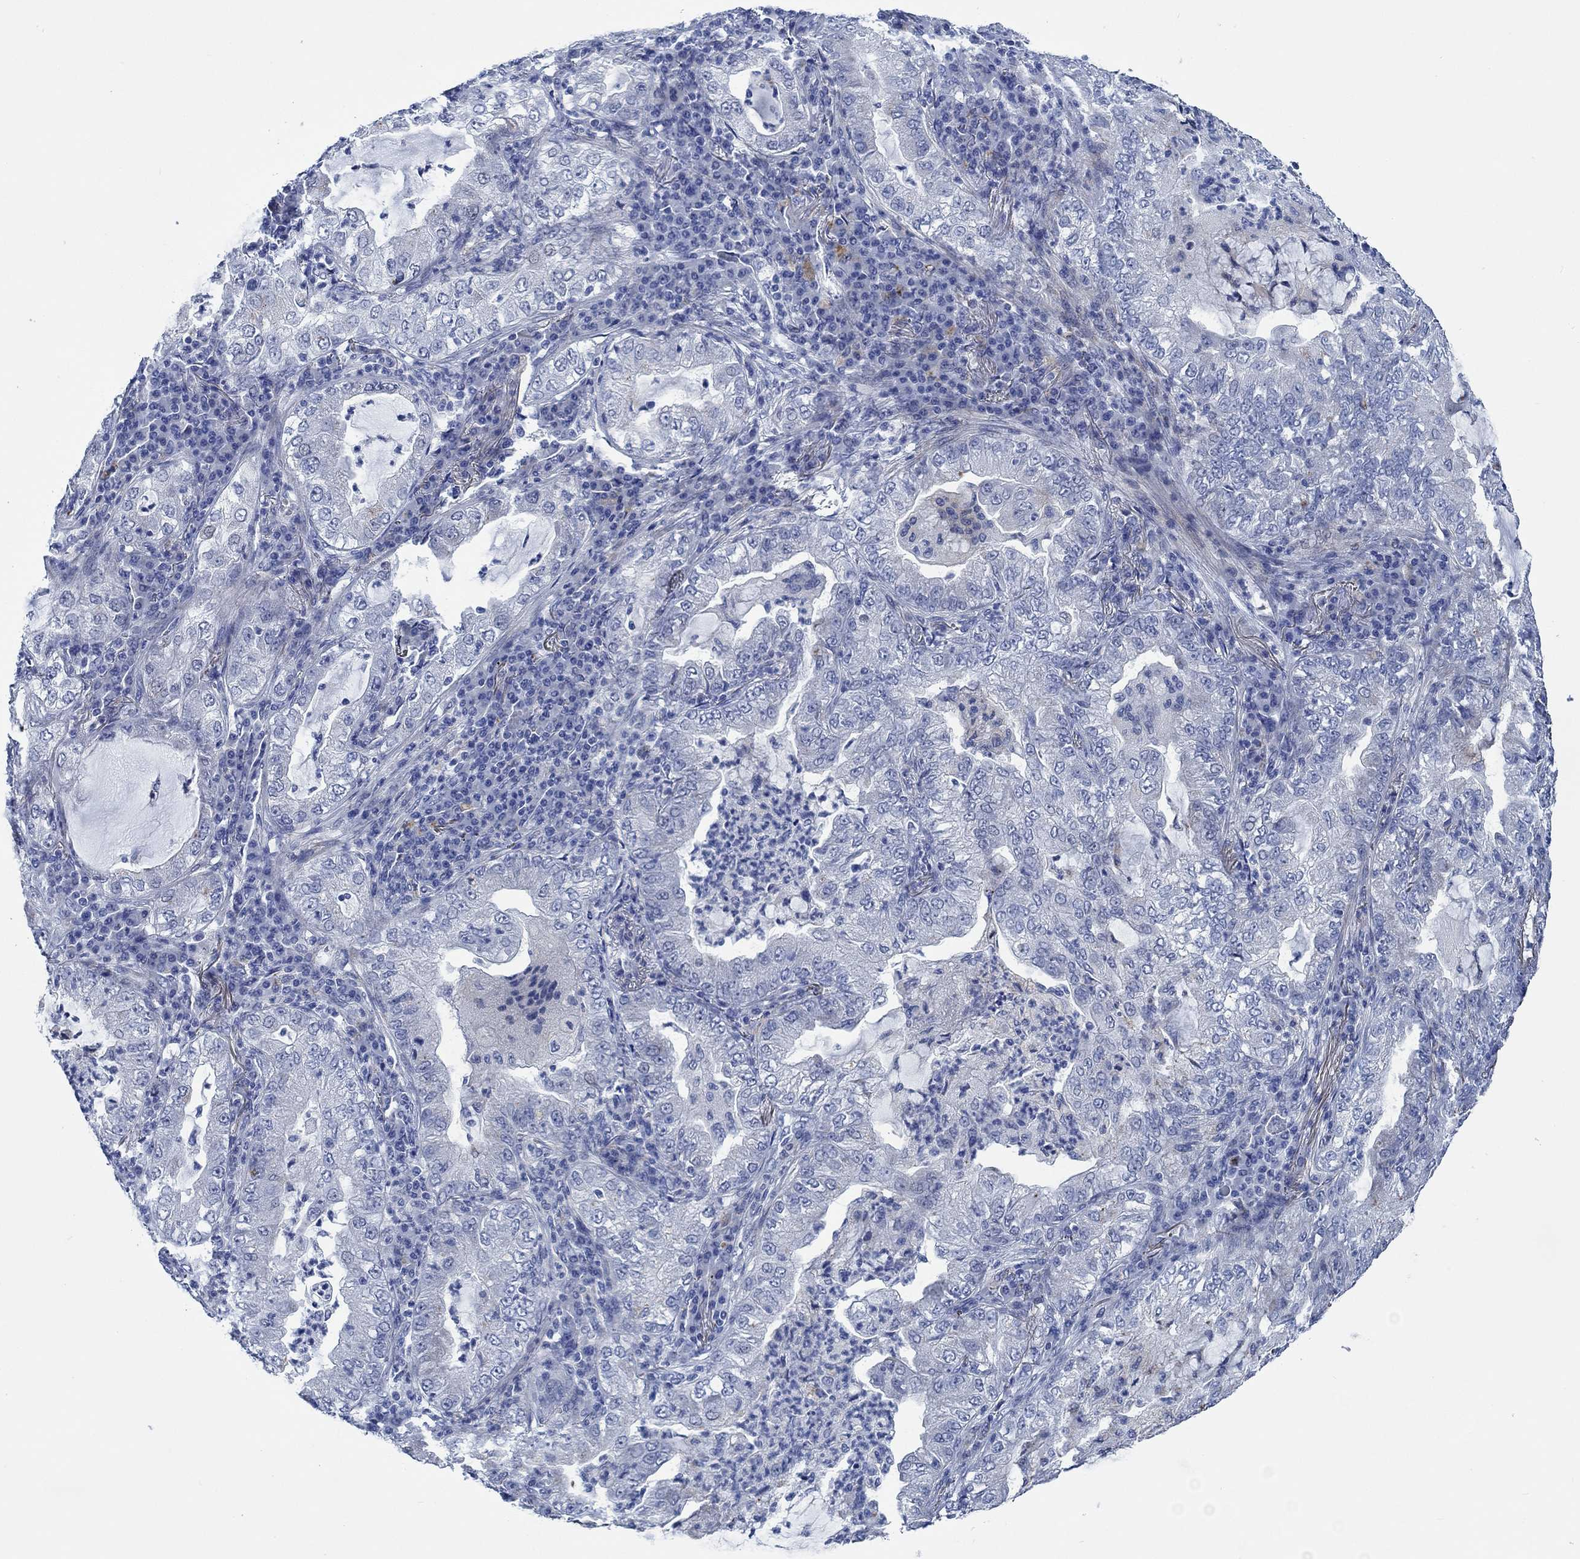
{"staining": {"intensity": "negative", "quantity": "none", "location": "none"}, "tissue": "lung cancer", "cell_type": "Tumor cells", "image_type": "cancer", "snomed": [{"axis": "morphology", "description": "Adenocarcinoma, NOS"}, {"axis": "topography", "description": "Lung"}], "caption": "There is no significant positivity in tumor cells of lung cancer.", "gene": "SVEP1", "patient": {"sex": "female", "age": 73}}